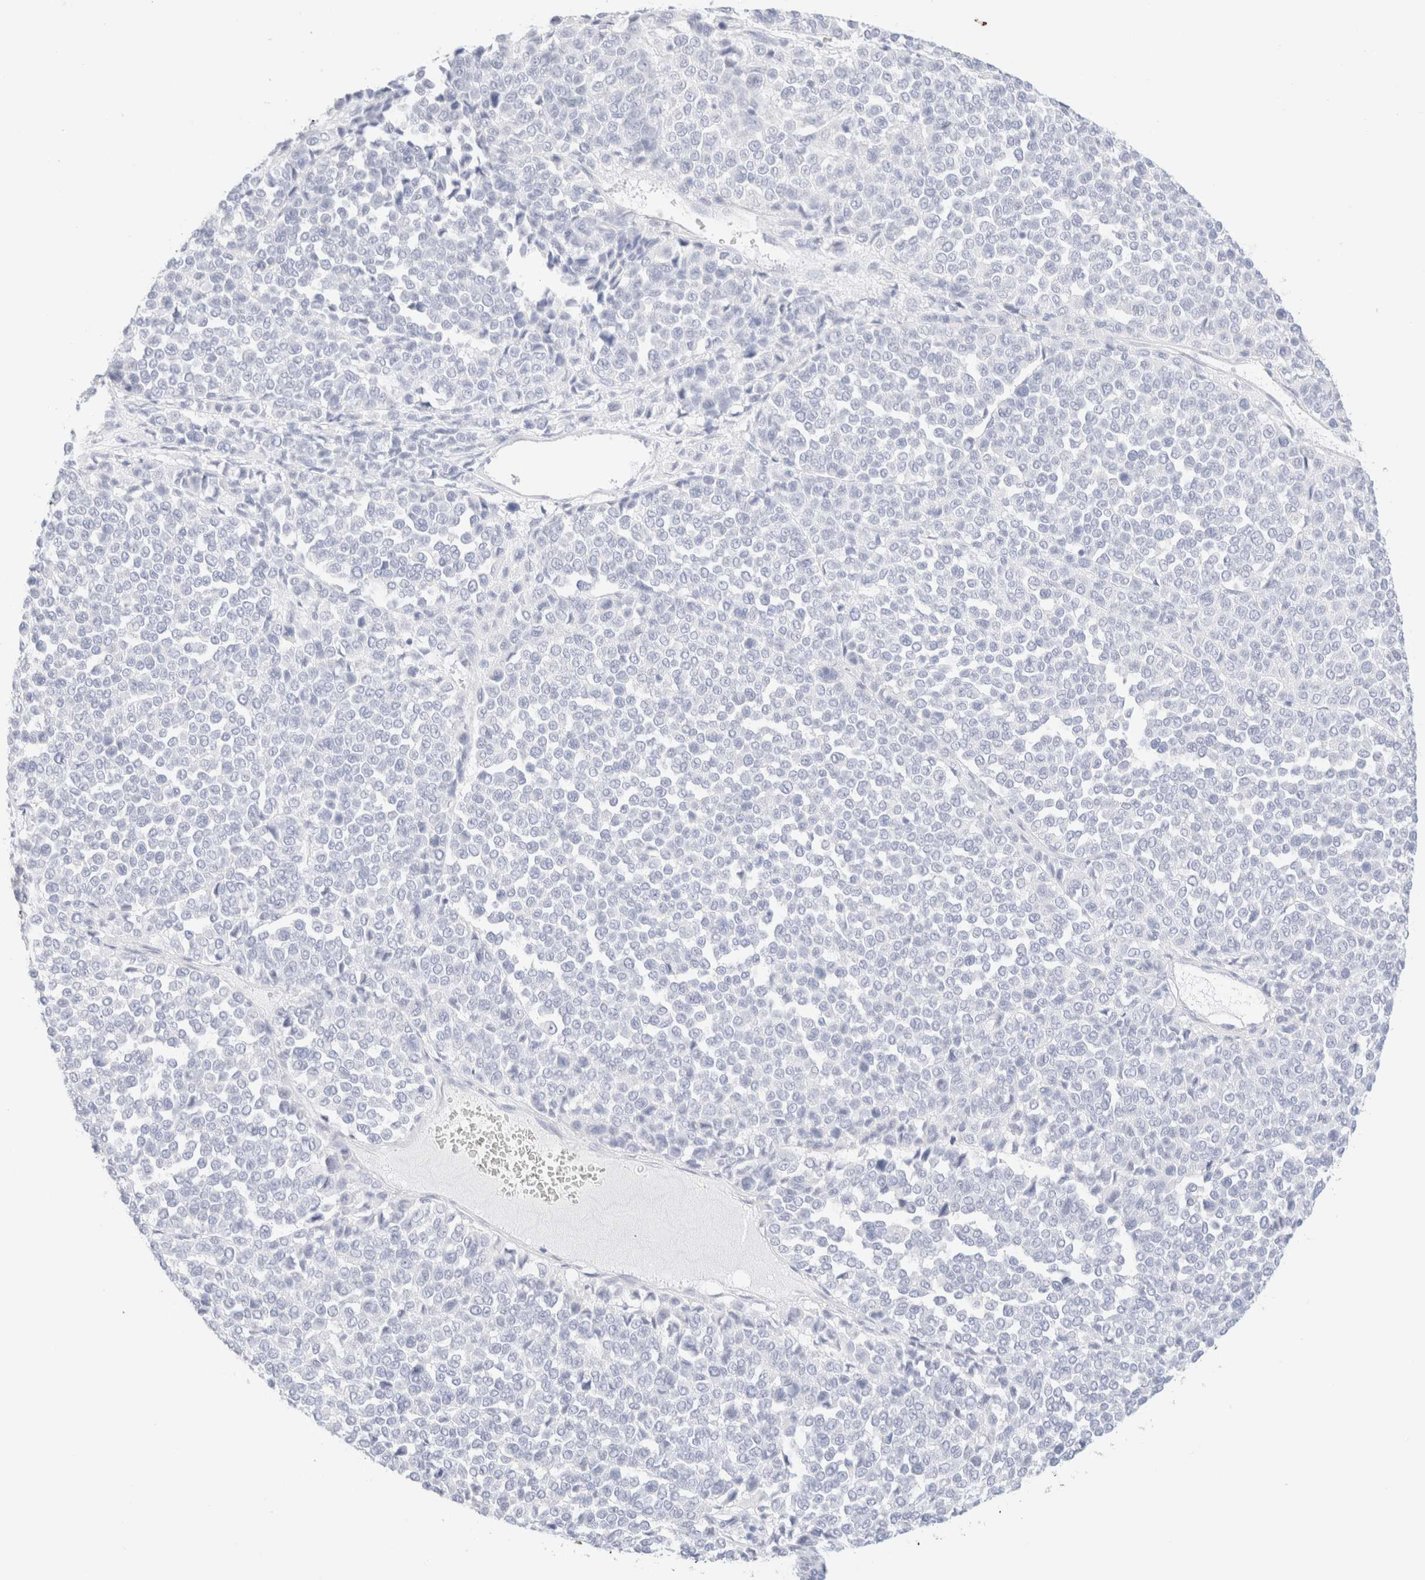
{"staining": {"intensity": "negative", "quantity": "none", "location": "none"}, "tissue": "melanoma", "cell_type": "Tumor cells", "image_type": "cancer", "snomed": [{"axis": "morphology", "description": "Malignant melanoma, Metastatic site"}, {"axis": "topography", "description": "Pancreas"}], "caption": "DAB (3,3'-diaminobenzidine) immunohistochemical staining of human malignant melanoma (metastatic site) demonstrates no significant staining in tumor cells.", "gene": "KRT15", "patient": {"sex": "female", "age": 30}}